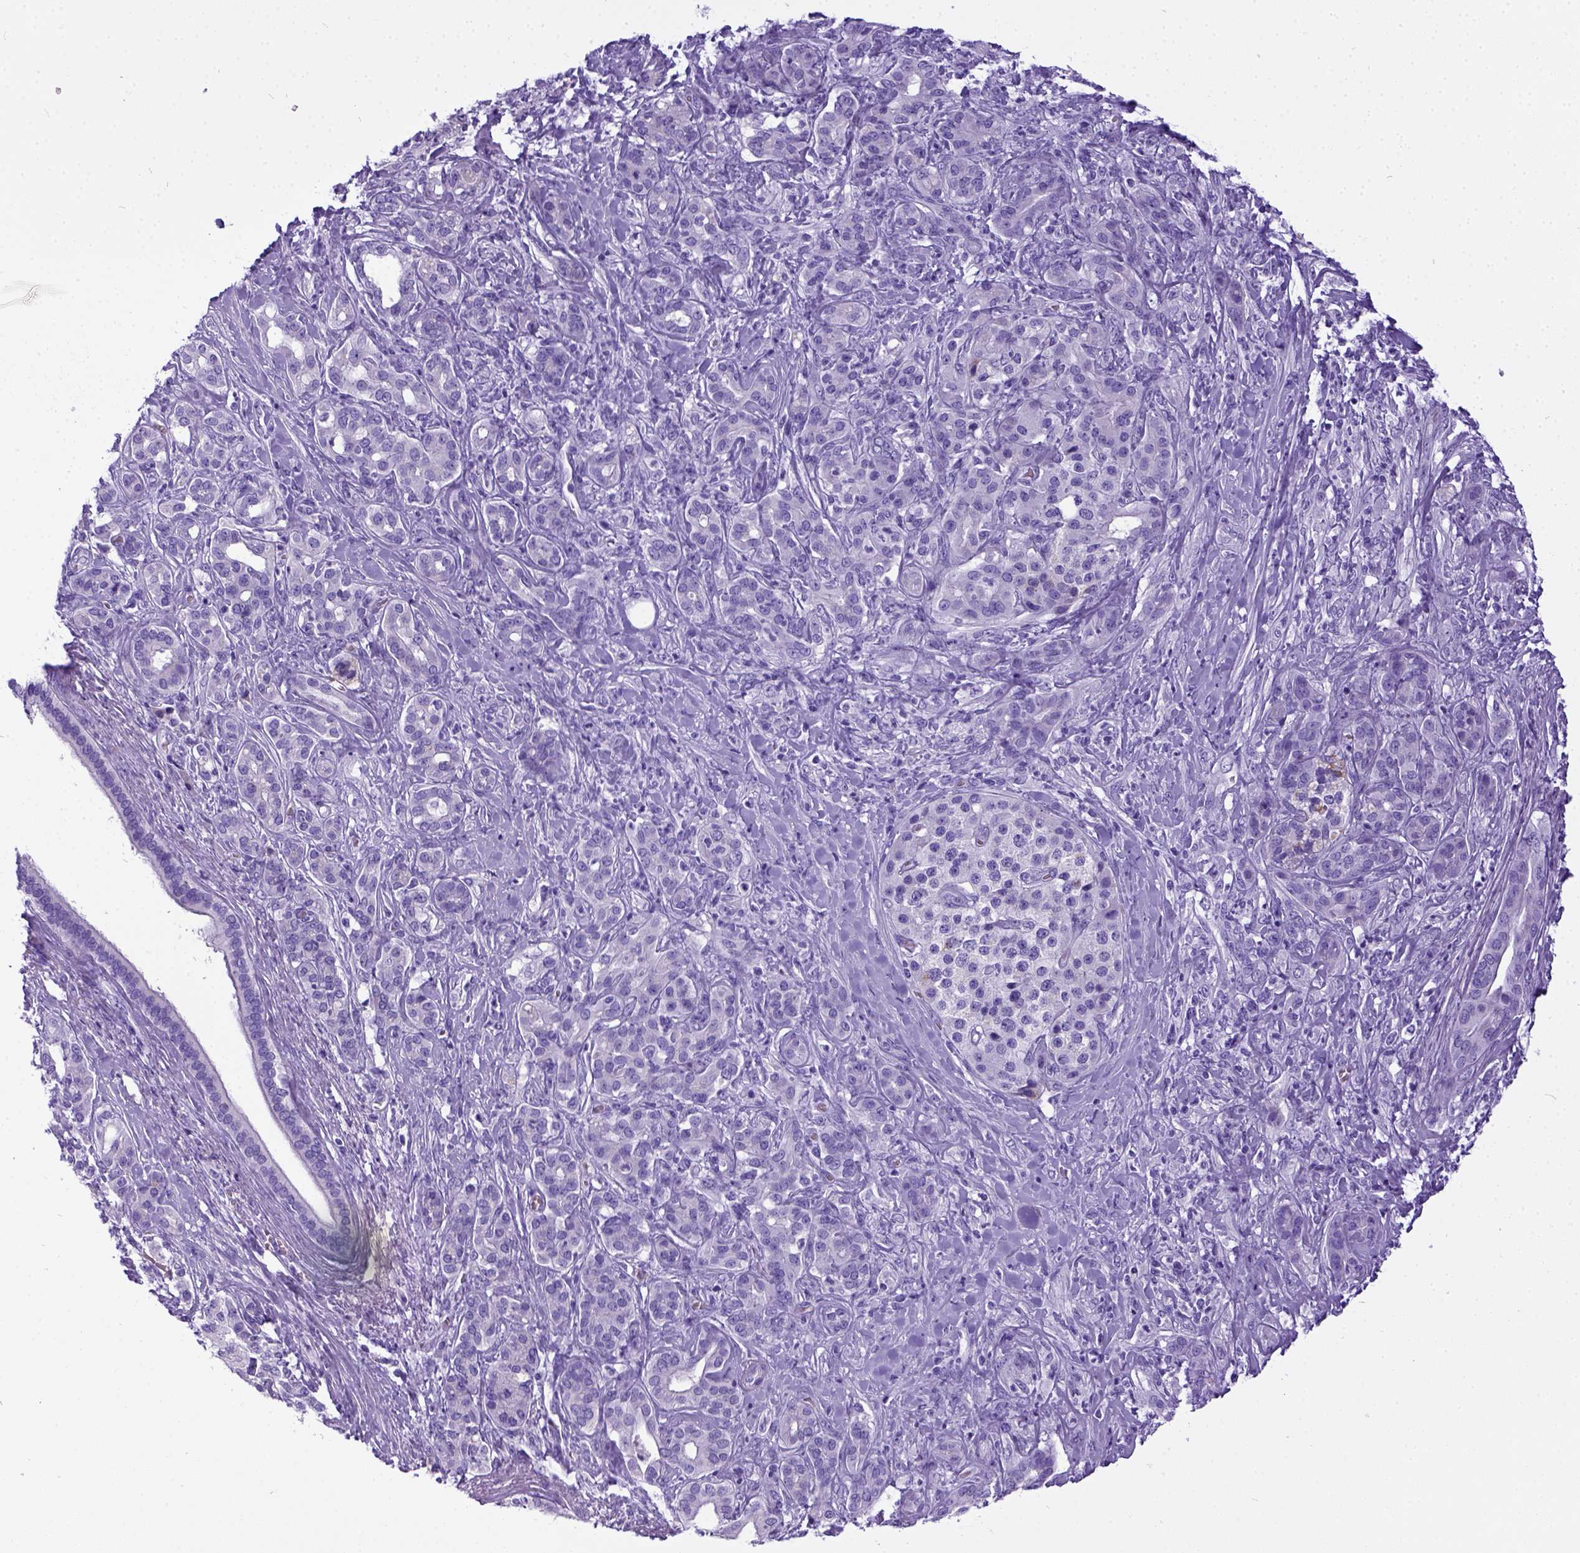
{"staining": {"intensity": "negative", "quantity": "none", "location": "none"}, "tissue": "pancreatic cancer", "cell_type": "Tumor cells", "image_type": "cancer", "snomed": [{"axis": "morphology", "description": "Normal tissue, NOS"}, {"axis": "morphology", "description": "Inflammation, NOS"}, {"axis": "morphology", "description": "Adenocarcinoma, NOS"}, {"axis": "topography", "description": "Pancreas"}], "caption": "Tumor cells are negative for protein expression in human pancreatic adenocarcinoma.", "gene": "IGF2", "patient": {"sex": "male", "age": 57}}